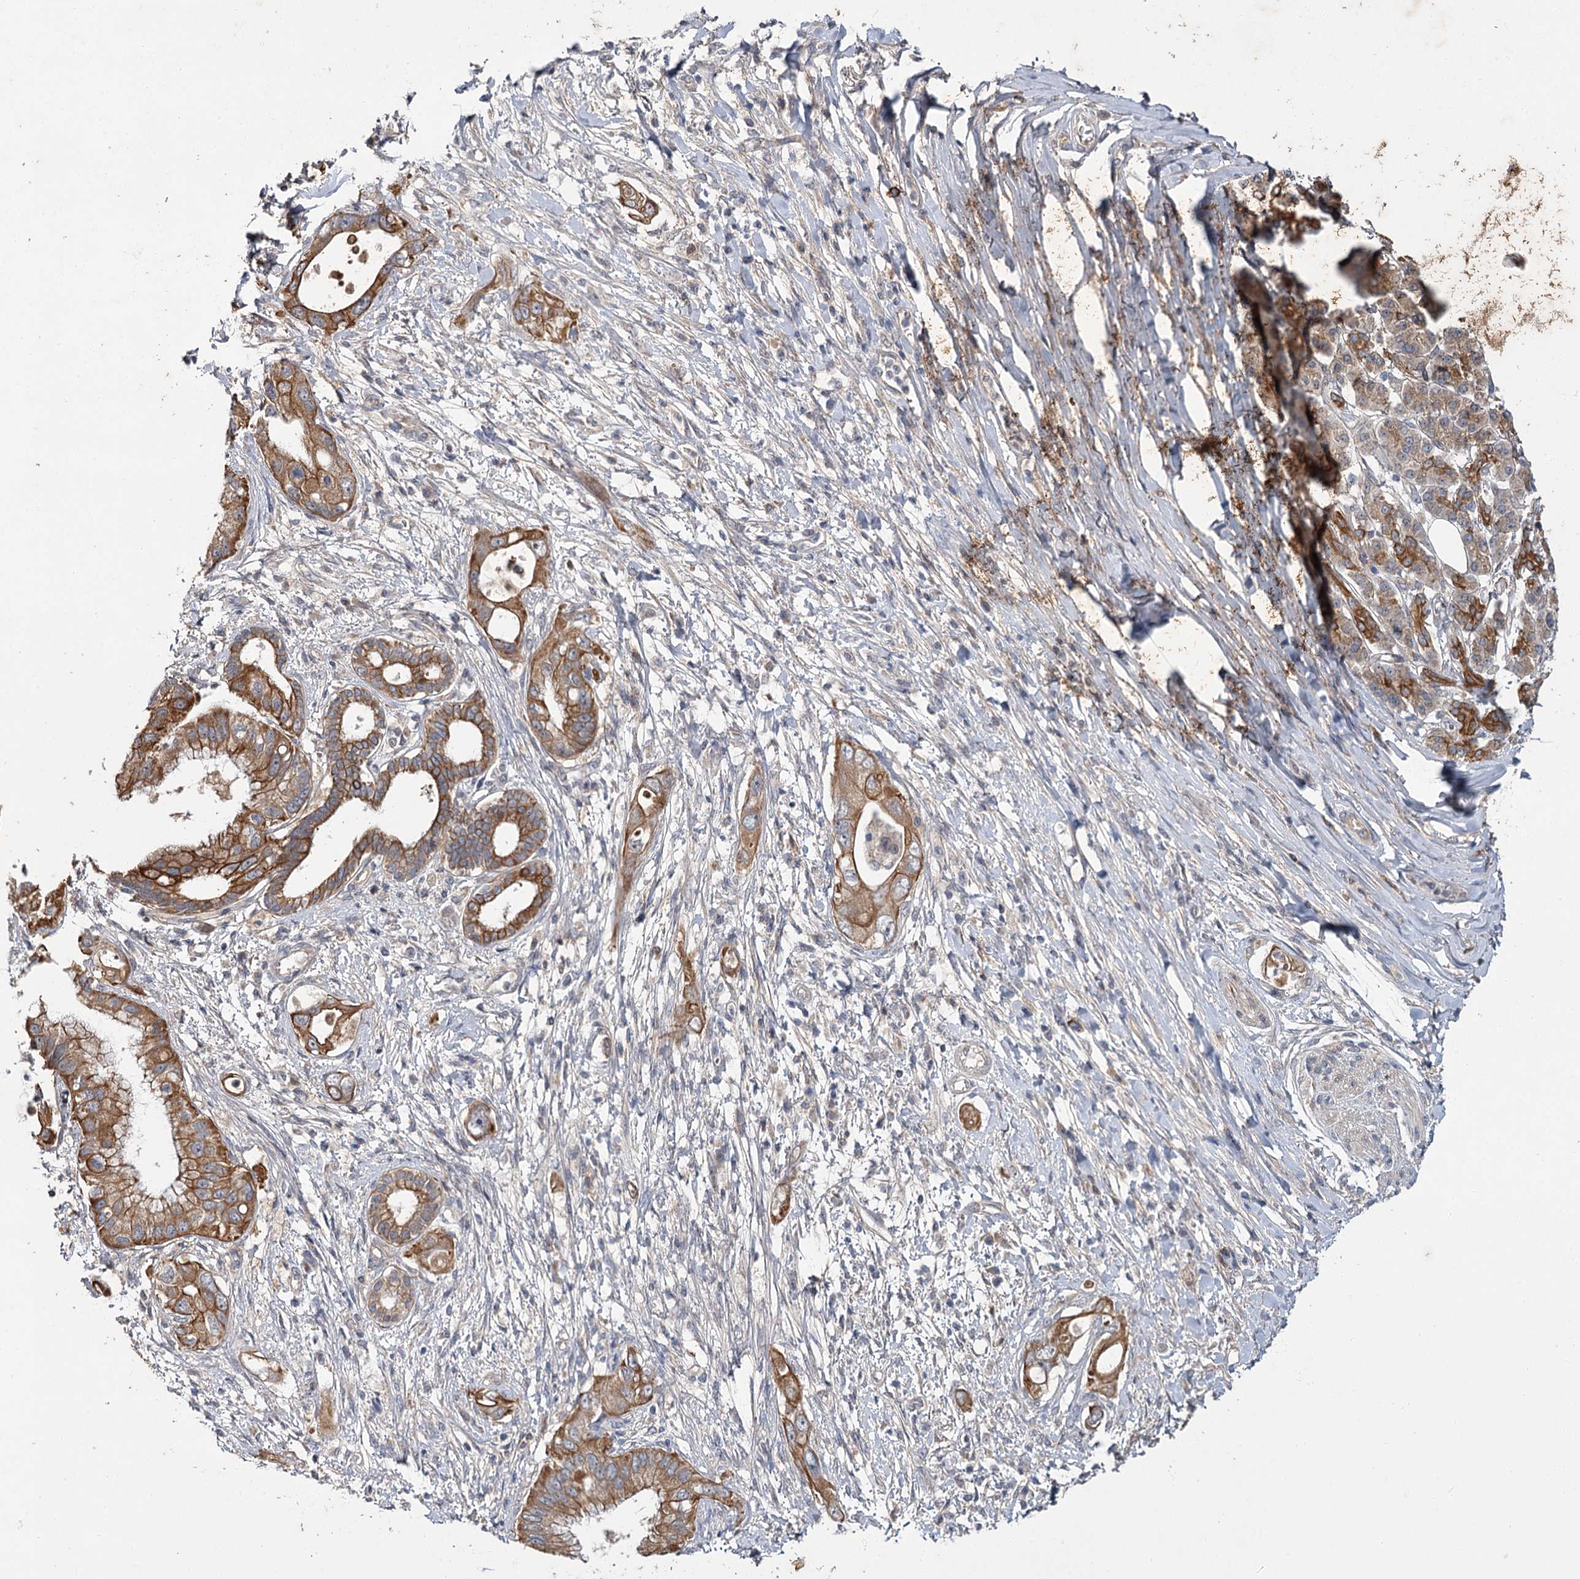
{"staining": {"intensity": "strong", "quantity": ">75%", "location": "cytoplasmic/membranous"}, "tissue": "pancreatic cancer", "cell_type": "Tumor cells", "image_type": "cancer", "snomed": [{"axis": "morphology", "description": "Inflammation, NOS"}, {"axis": "morphology", "description": "Adenocarcinoma, NOS"}, {"axis": "topography", "description": "Pancreas"}], "caption": "Strong cytoplasmic/membranous expression is appreciated in approximately >75% of tumor cells in pancreatic cancer (adenocarcinoma).", "gene": "MFN1", "patient": {"sex": "female", "age": 56}}